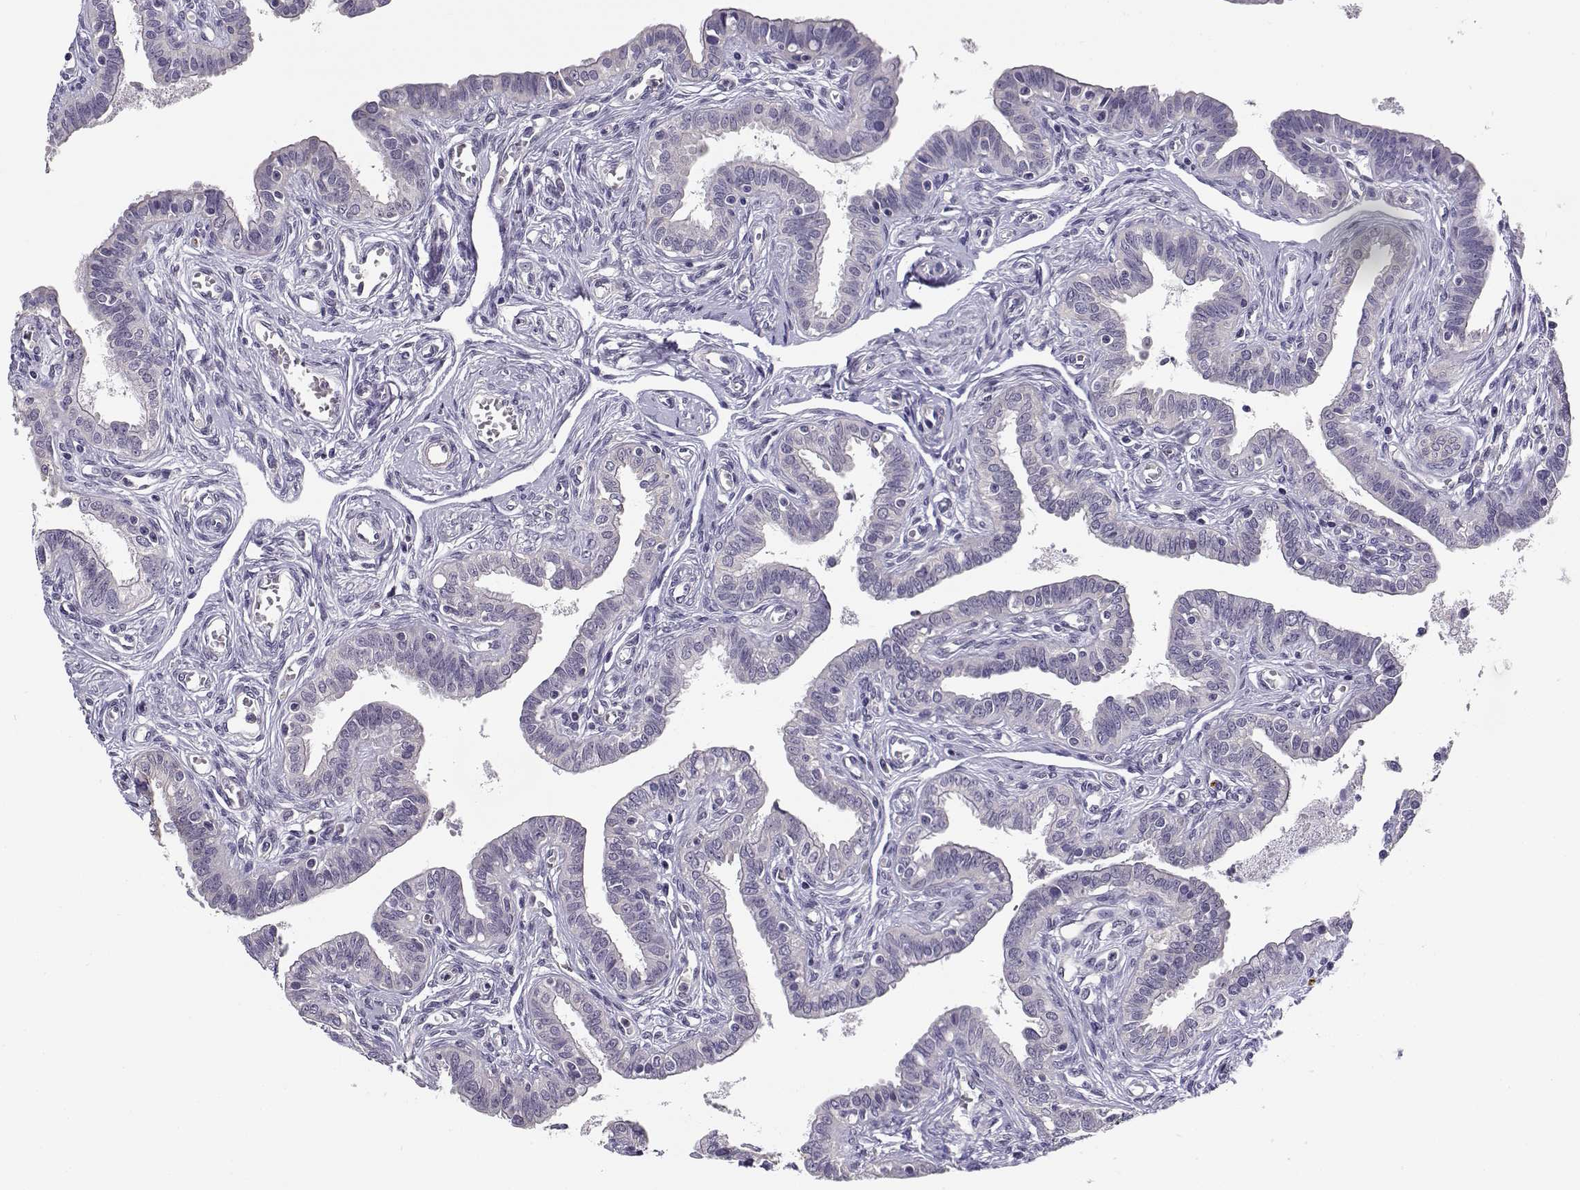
{"staining": {"intensity": "weak", "quantity": "<25%", "location": "cytoplasmic/membranous"}, "tissue": "fallopian tube", "cell_type": "Glandular cells", "image_type": "normal", "snomed": [{"axis": "morphology", "description": "Normal tissue, NOS"}, {"axis": "morphology", "description": "Carcinoma, endometroid"}, {"axis": "topography", "description": "Fallopian tube"}, {"axis": "topography", "description": "Ovary"}], "caption": "Immunohistochemistry (IHC) photomicrograph of benign human fallopian tube stained for a protein (brown), which shows no positivity in glandular cells. The staining was performed using DAB (3,3'-diaminobenzidine) to visualize the protein expression in brown, while the nuclei were stained in blue with hematoxylin (Magnification: 20x).", "gene": "TMEM145", "patient": {"sex": "female", "age": 42}}